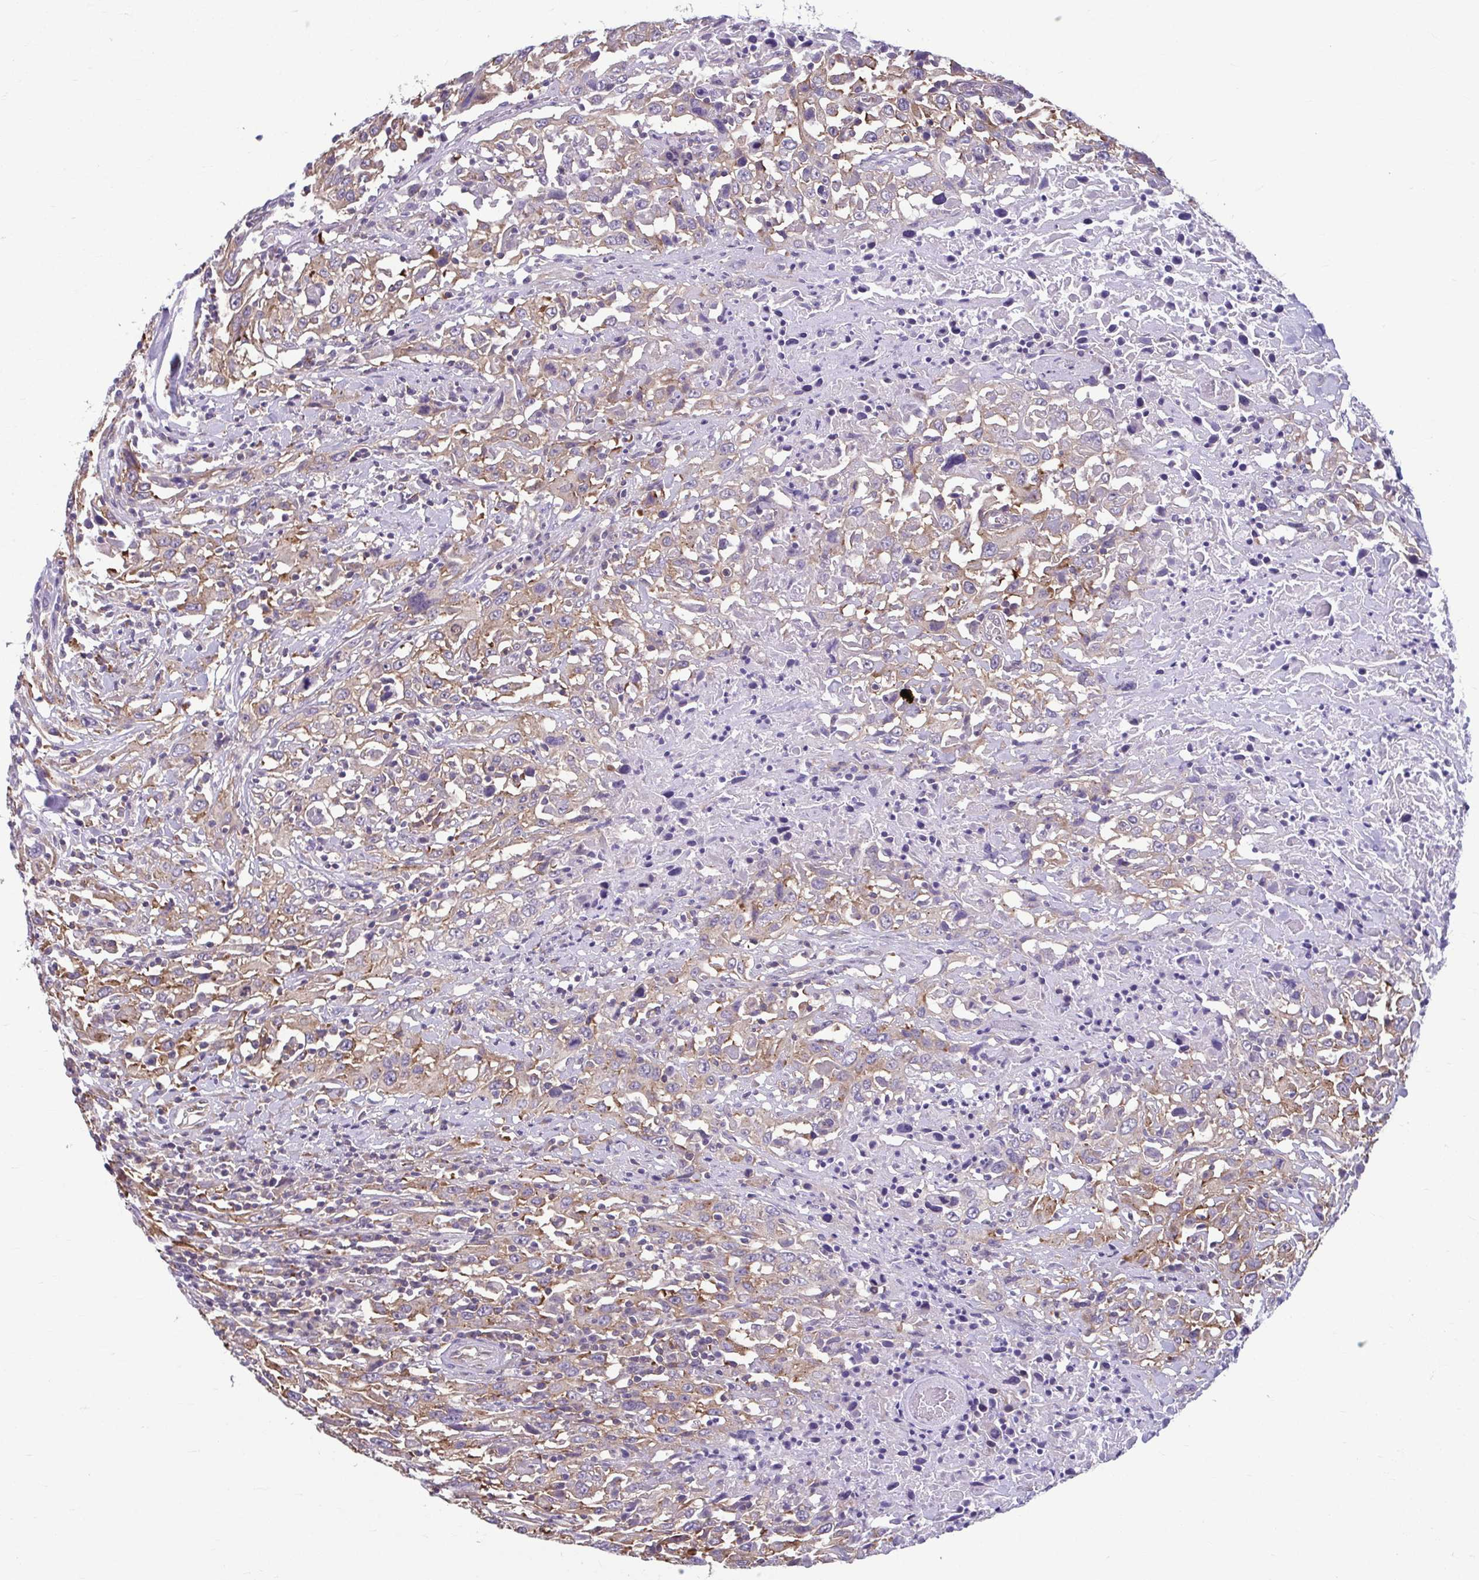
{"staining": {"intensity": "weak", "quantity": "<25%", "location": "cytoplasmic/membranous"}, "tissue": "urothelial cancer", "cell_type": "Tumor cells", "image_type": "cancer", "snomed": [{"axis": "morphology", "description": "Urothelial carcinoma, High grade"}, {"axis": "topography", "description": "Urinary bladder"}], "caption": "This is an immunohistochemistry (IHC) photomicrograph of high-grade urothelial carcinoma. There is no positivity in tumor cells.", "gene": "TMEM108", "patient": {"sex": "male", "age": 61}}